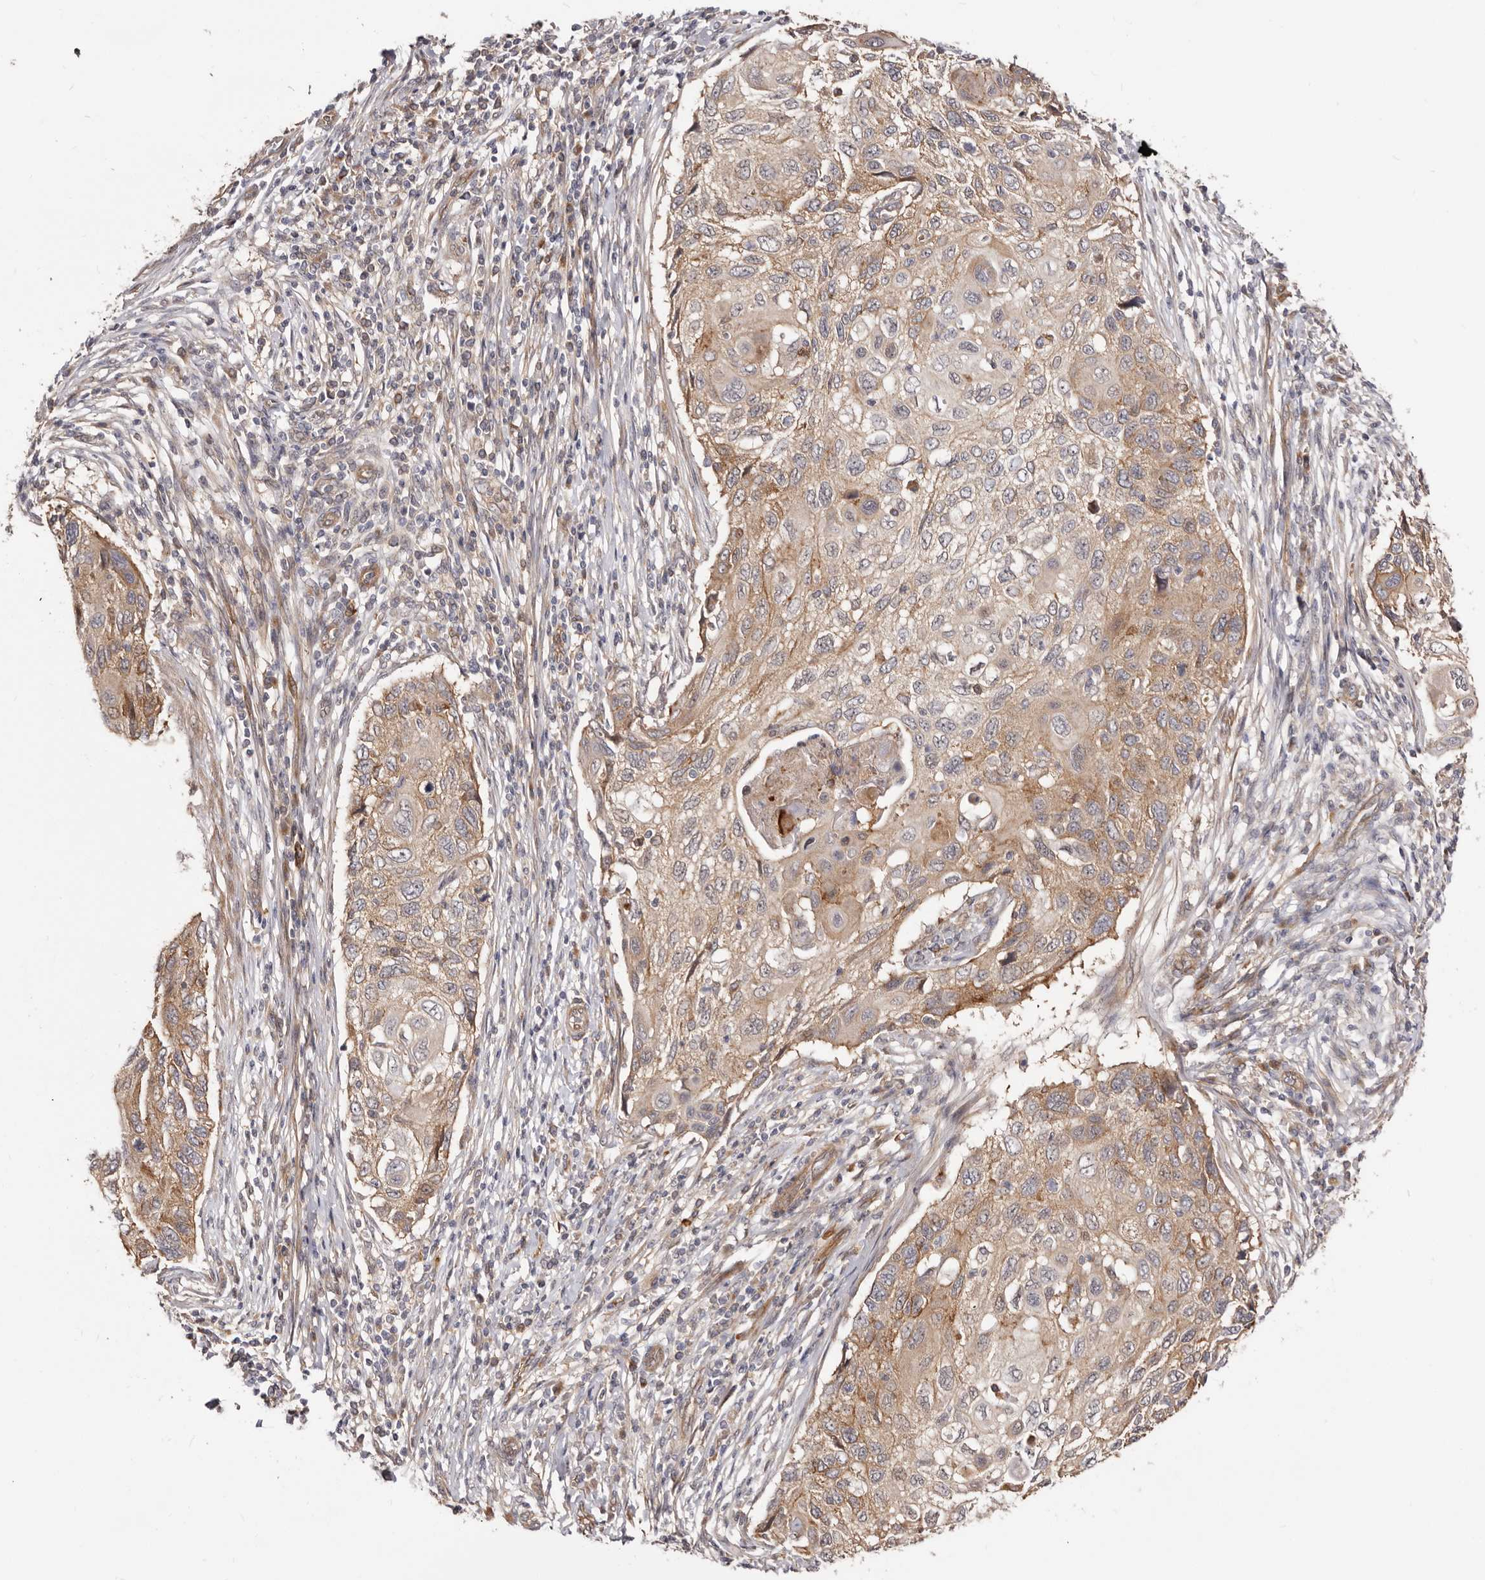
{"staining": {"intensity": "moderate", "quantity": ">75%", "location": "cytoplasmic/membranous"}, "tissue": "cervical cancer", "cell_type": "Tumor cells", "image_type": "cancer", "snomed": [{"axis": "morphology", "description": "Squamous cell carcinoma, NOS"}, {"axis": "topography", "description": "Cervix"}], "caption": "There is medium levels of moderate cytoplasmic/membranous staining in tumor cells of squamous cell carcinoma (cervical), as demonstrated by immunohistochemical staining (brown color).", "gene": "GPATCH4", "patient": {"sex": "female", "age": 70}}